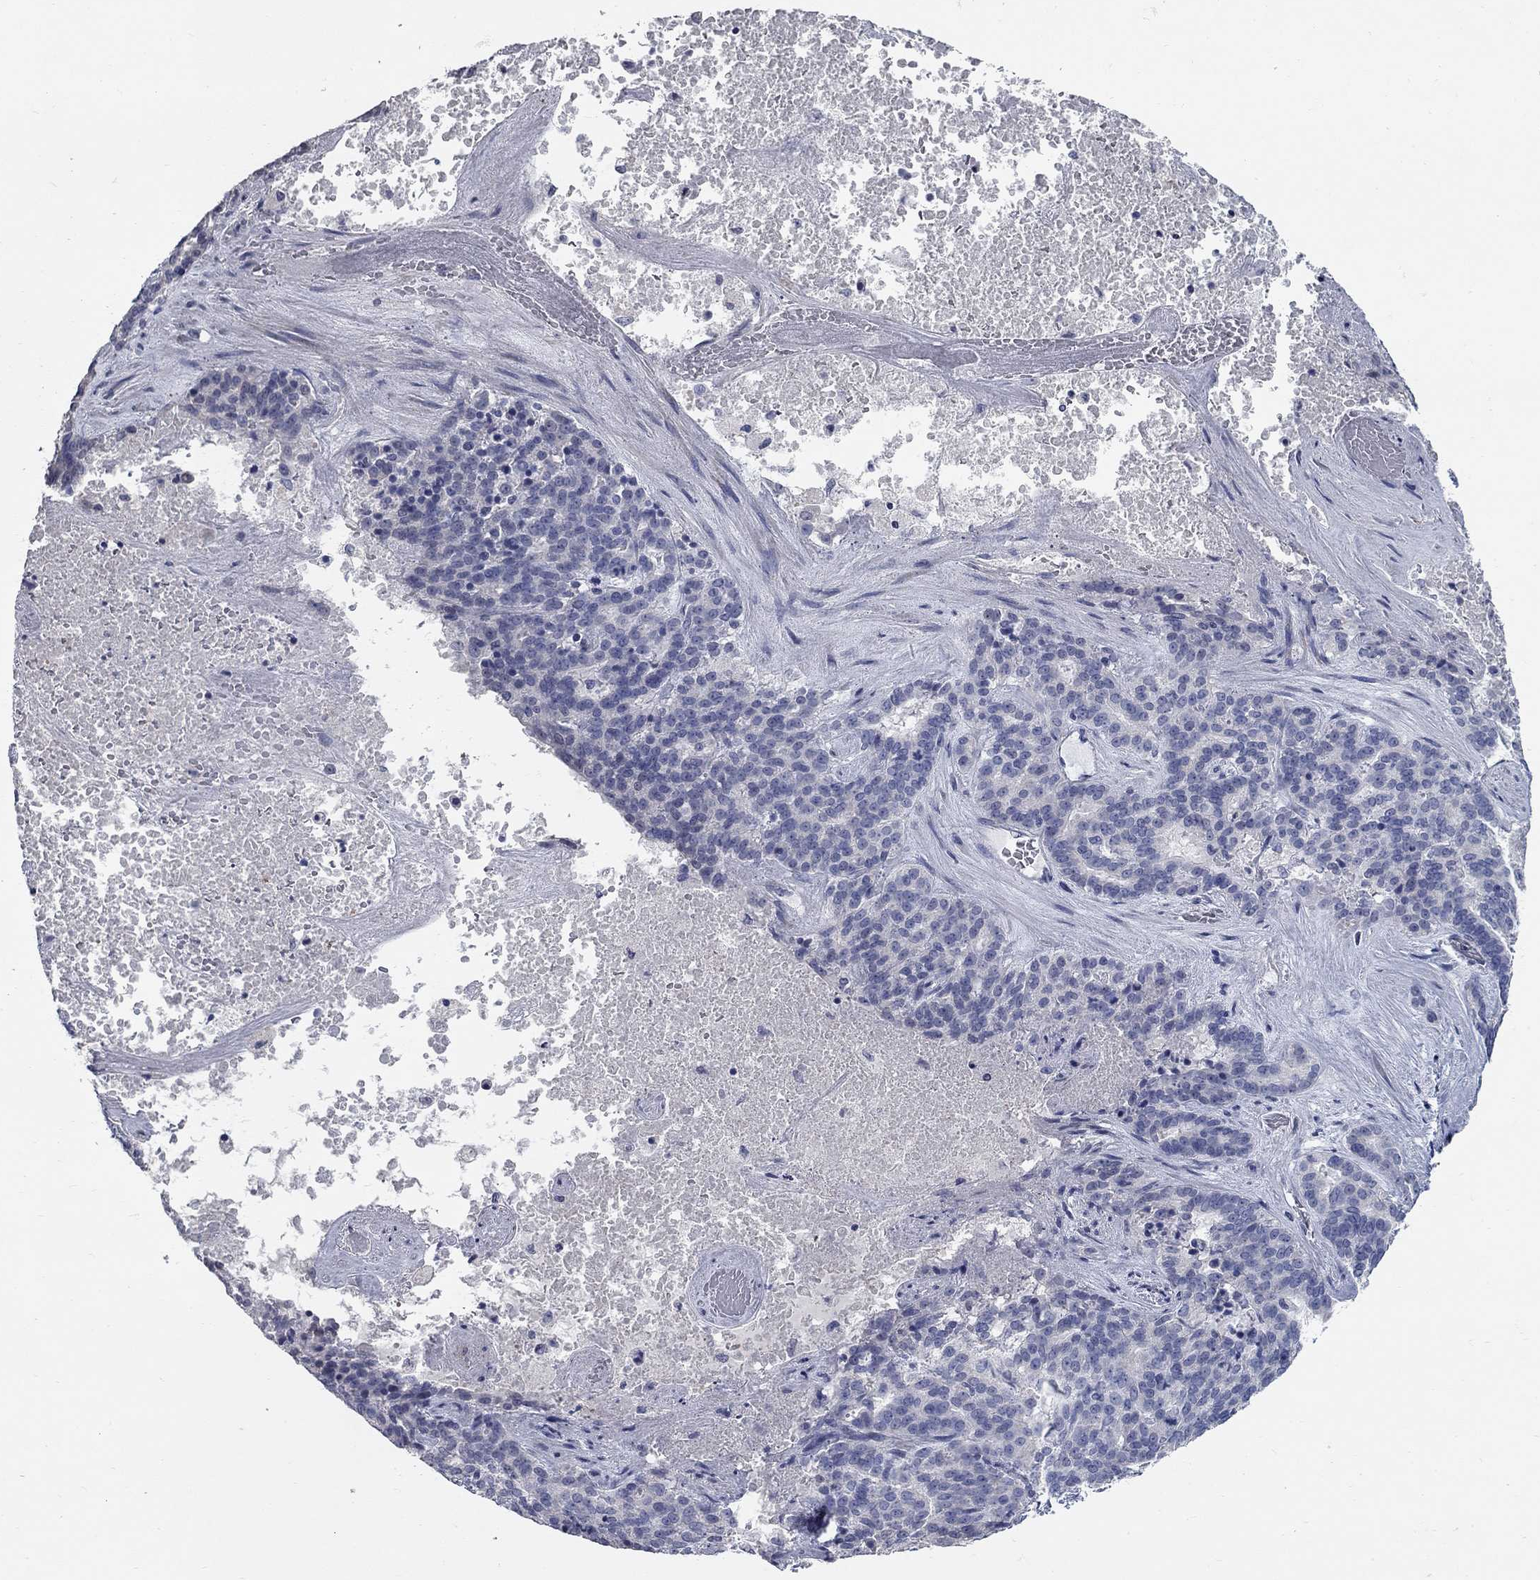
{"staining": {"intensity": "negative", "quantity": "none", "location": "none"}, "tissue": "liver cancer", "cell_type": "Tumor cells", "image_type": "cancer", "snomed": [{"axis": "morphology", "description": "Cholangiocarcinoma"}, {"axis": "topography", "description": "Liver"}], "caption": "A histopathology image of liver cholangiocarcinoma stained for a protein shows no brown staining in tumor cells.", "gene": "SYT12", "patient": {"sex": "female", "age": 47}}